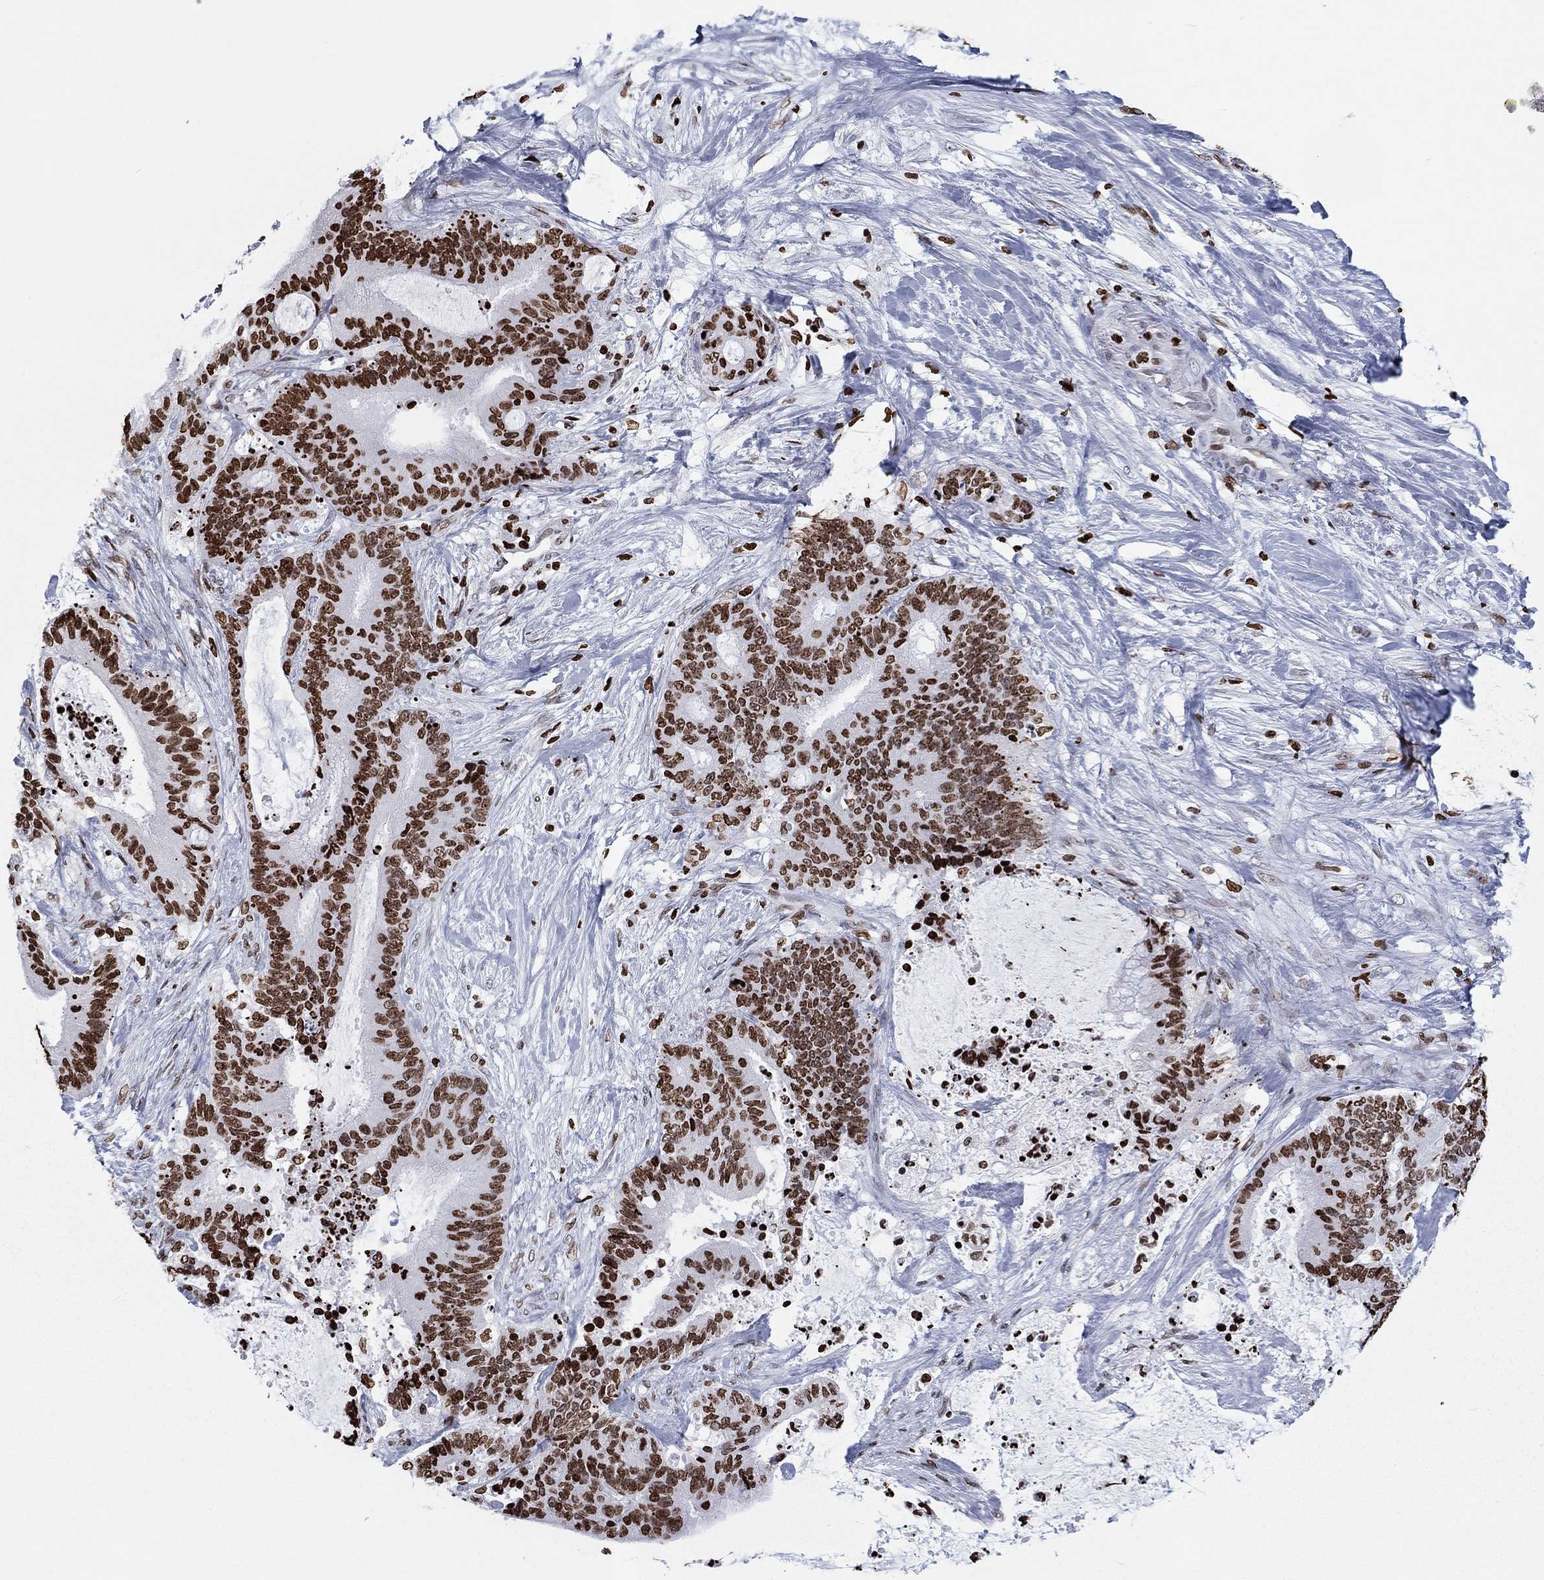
{"staining": {"intensity": "strong", "quantity": ">75%", "location": "nuclear"}, "tissue": "liver cancer", "cell_type": "Tumor cells", "image_type": "cancer", "snomed": [{"axis": "morphology", "description": "Cholangiocarcinoma"}, {"axis": "topography", "description": "Liver"}], "caption": "Immunohistochemistry (IHC) staining of liver cancer (cholangiocarcinoma), which demonstrates high levels of strong nuclear staining in about >75% of tumor cells indicating strong nuclear protein positivity. The staining was performed using DAB (brown) for protein detection and nuclei were counterstained in hematoxylin (blue).", "gene": "H1-5", "patient": {"sex": "female", "age": 73}}